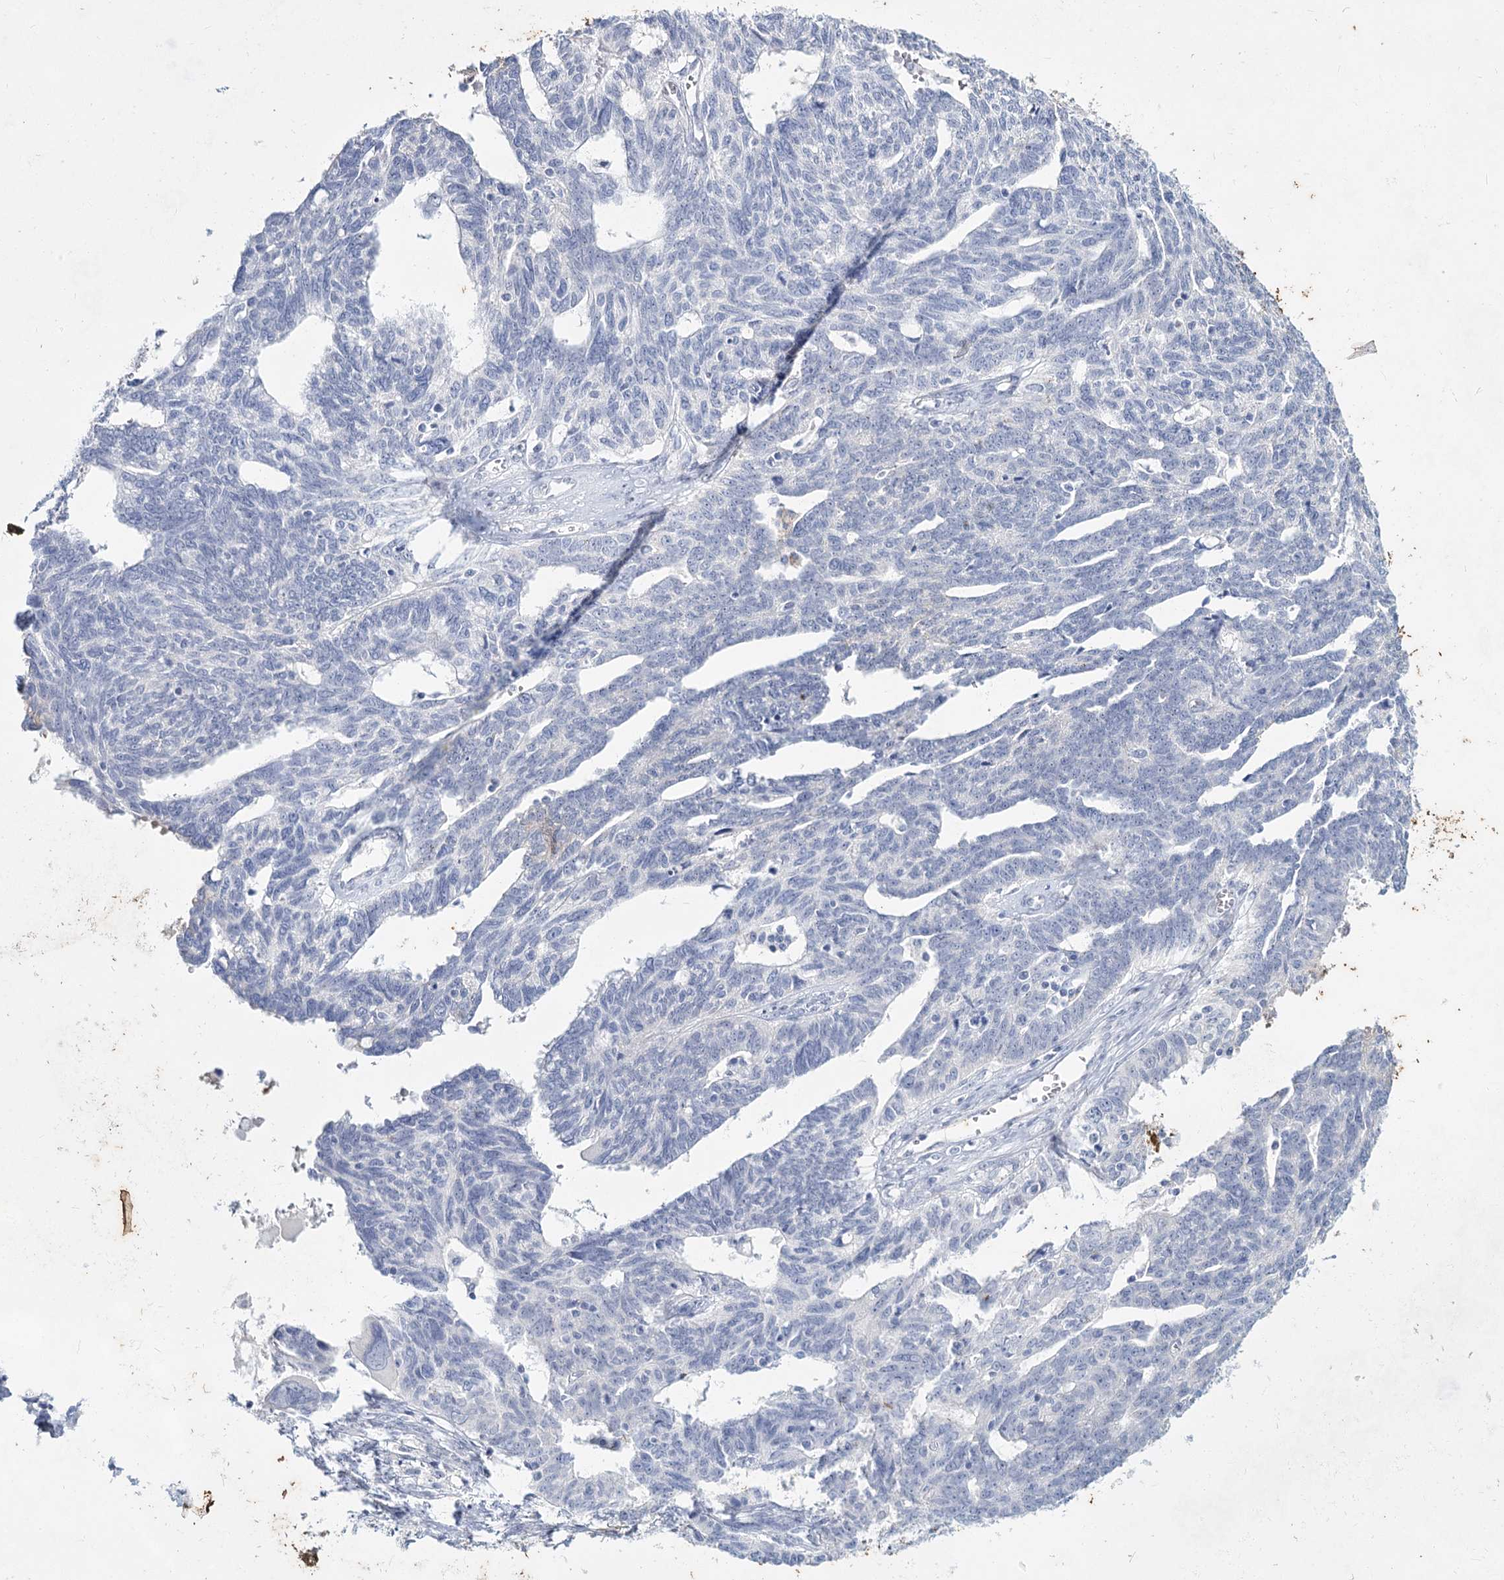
{"staining": {"intensity": "negative", "quantity": "none", "location": "none"}, "tissue": "ovarian cancer", "cell_type": "Tumor cells", "image_type": "cancer", "snomed": [{"axis": "morphology", "description": "Cystadenocarcinoma, serous, NOS"}, {"axis": "topography", "description": "Ovary"}], "caption": "Tumor cells show no significant expression in ovarian cancer (serous cystadenocarcinoma).", "gene": "CCDC73", "patient": {"sex": "female", "age": 79}}